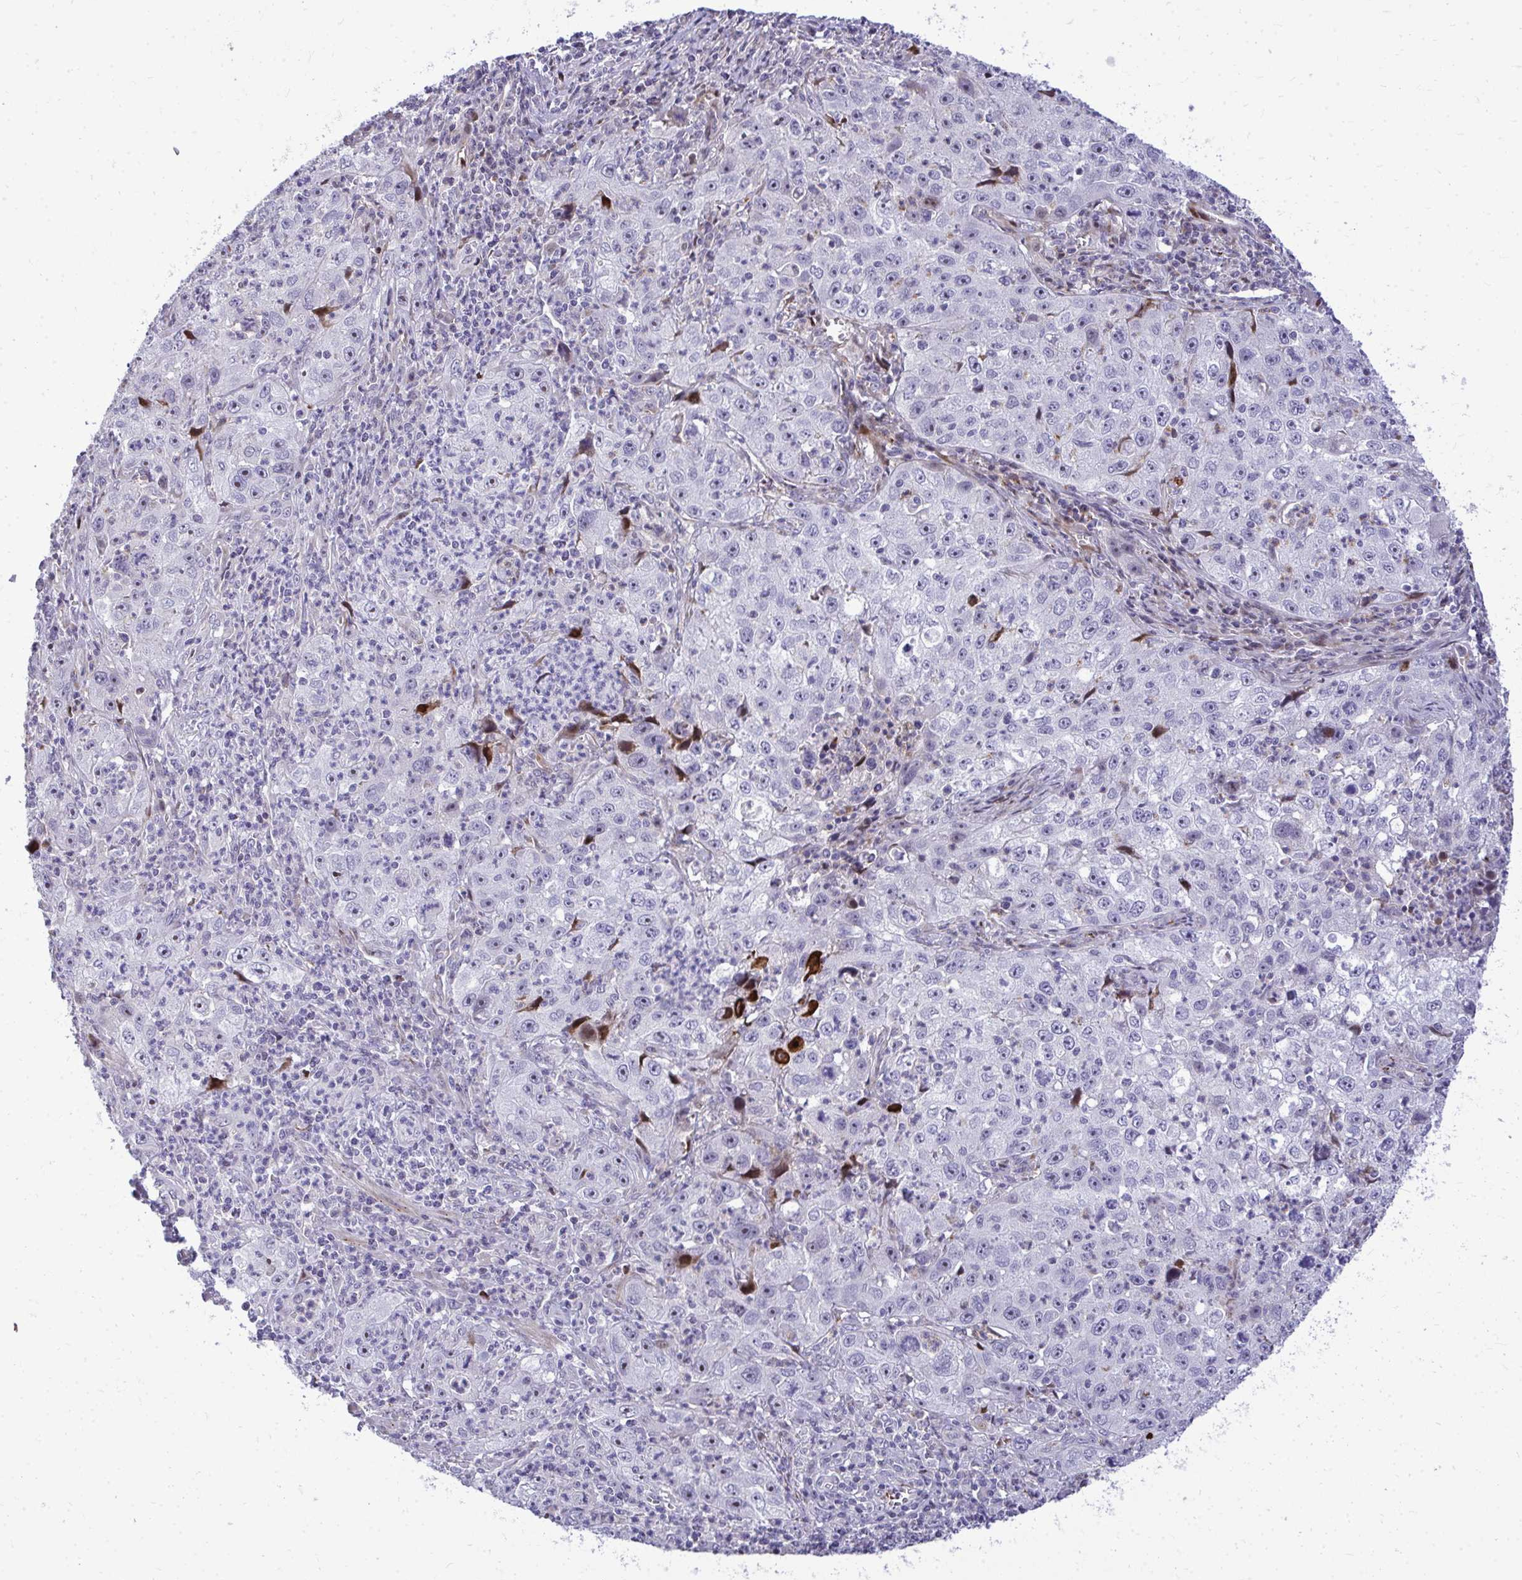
{"staining": {"intensity": "strong", "quantity": "<25%", "location": "cytoplasmic/membranous"}, "tissue": "lung cancer", "cell_type": "Tumor cells", "image_type": "cancer", "snomed": [{"axis": "morphology", "description": "Squamous cell carcinoma, NOS"}, {"axis": "topography", "description": "Lung"}], "caption": "Immunohistochemistry (IHC) image of neoplastic tissue: human lung squamous cell carcinoma stained using immunohistochemistry (IHC) reveals medium levels of strong protein expression localized specifically in the cytoplasmic/membranous of tumor cells, appearing as a cytoplasmic/membranous brown color.", "gene": "DLX4", "patient": {"sex": "male", "age": 71}}